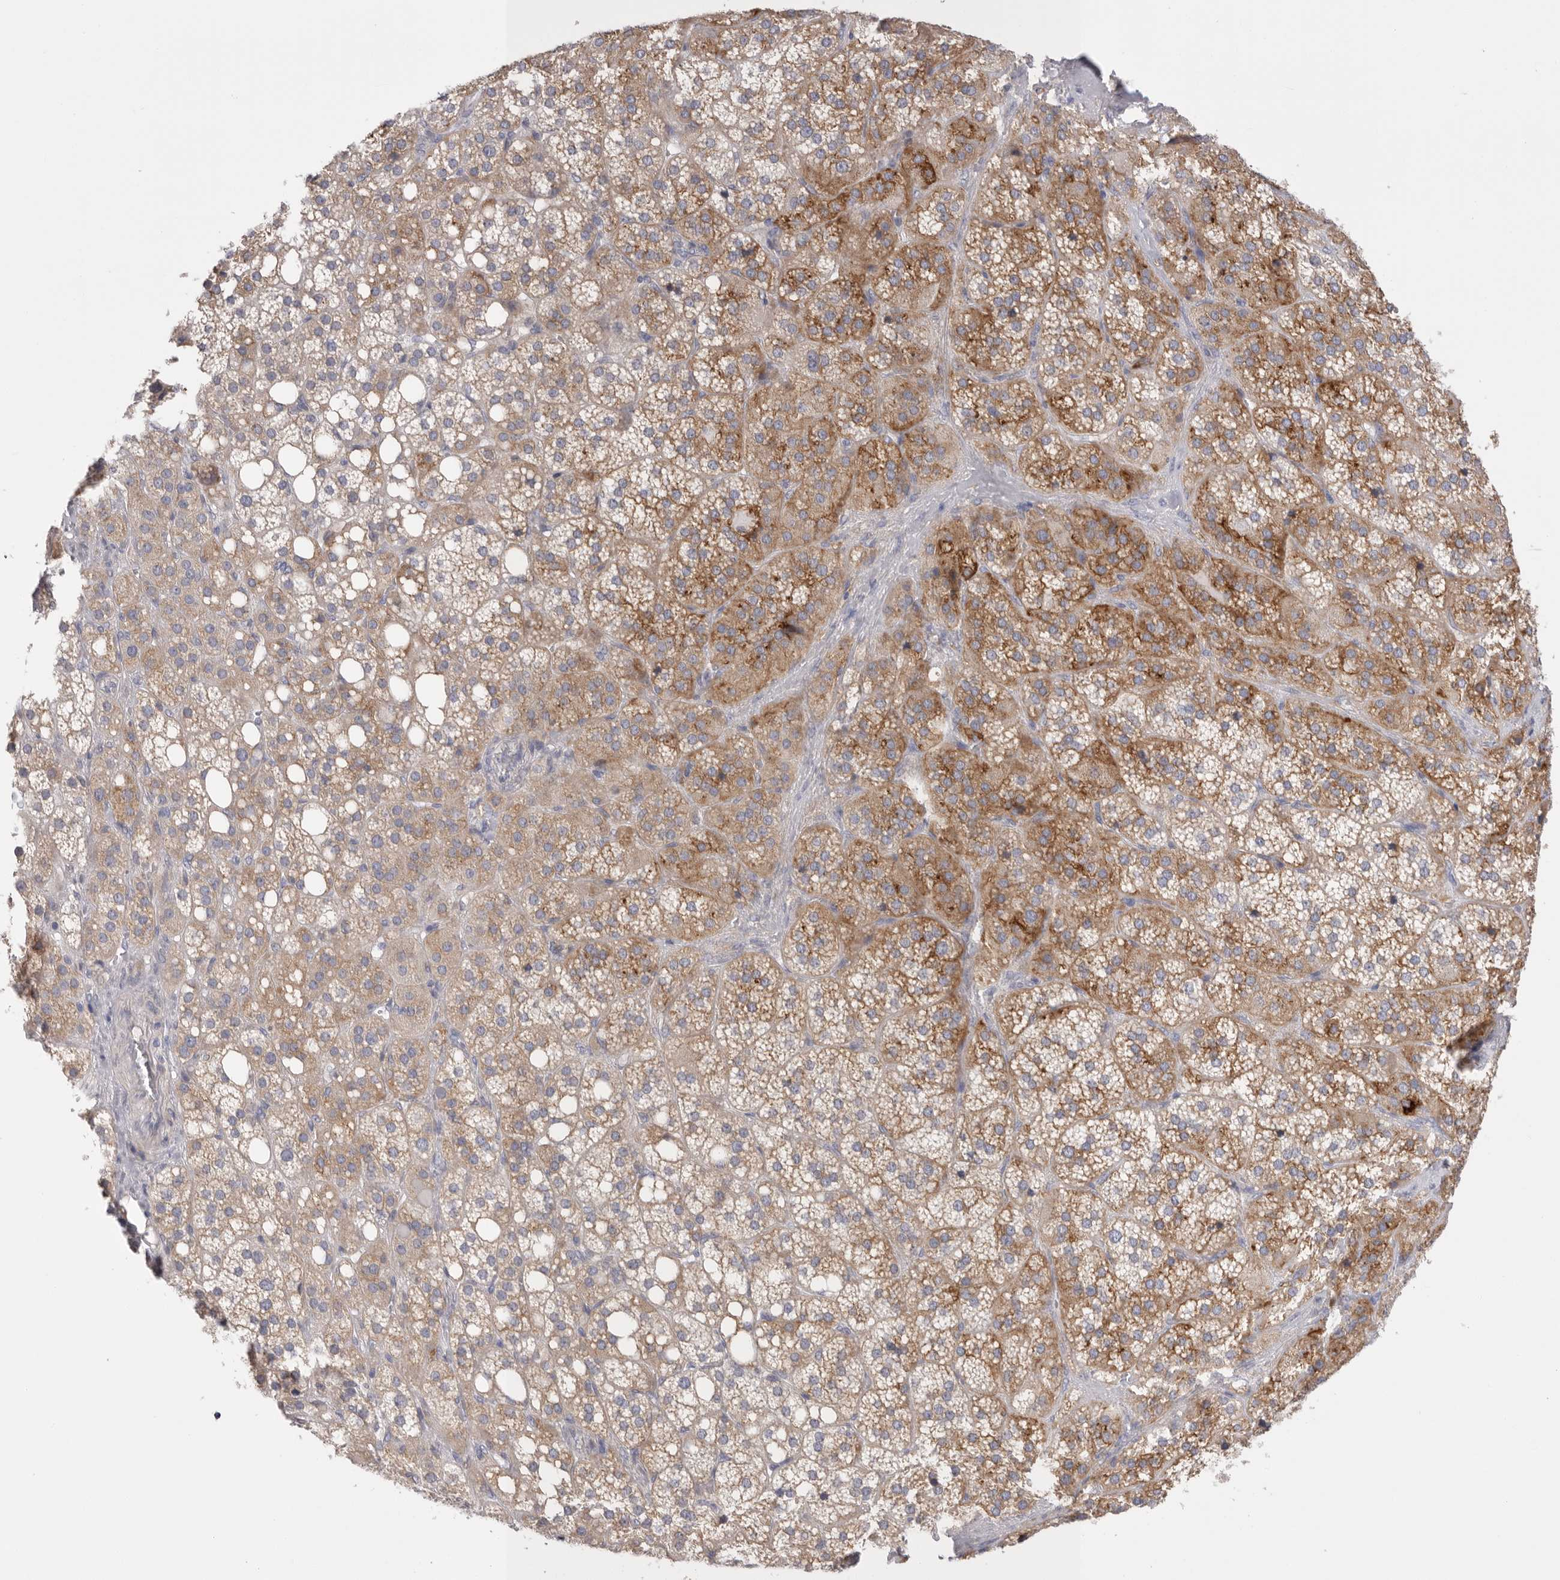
{"staining": {"intensity": "moderate", "quantity": ">75%", "location": "cytoplasmic/membranous"}, "tissue": "adrenal gland", "cell_type": "Glandular cells", "image_type": "normal", "snomed": [{"axis": "morphology", "description": "Normal tissue, NOS"}, {"axis": "topography", "description": "Adrenal gland"}], "caption": "Brown immunohistochemical staining in normal adrenal gland demonstrates moderate cytoplasmic/membranous expression in approximately >75% of glandular cells.", "gene": "CCDC126", "patient": {"sex": "female", "age": 59}}